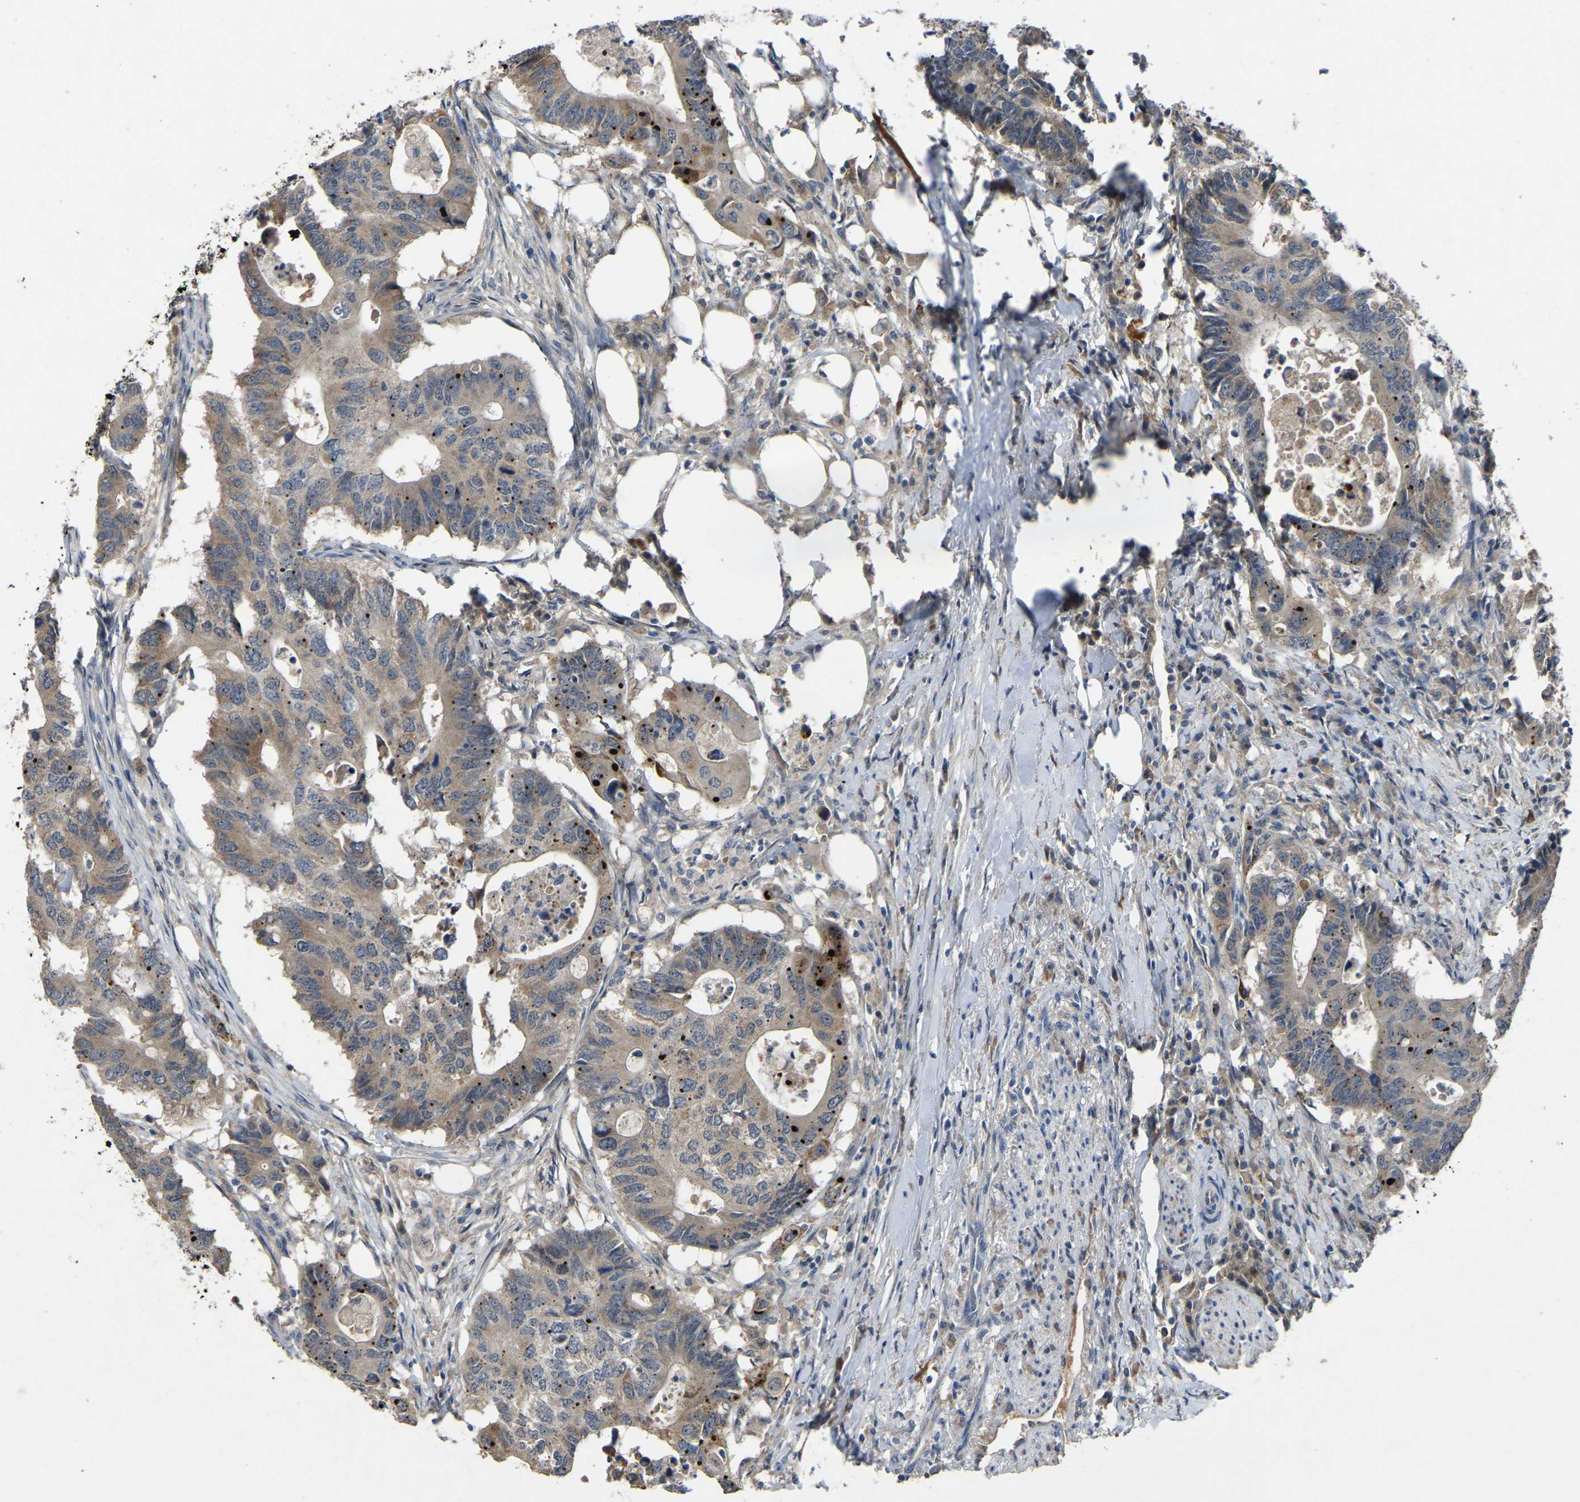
{"staining": {"intensity": "moderate", "quantity": ">75%", "location": "cytoplasmic/membranous"}, "tissue": "colorectal cancer", "cell_type": "Tumor cells", "image_type": "cancer", "snomed": [{"axis": "morphology", "description": "Adenocarcinoma, NOS"}, {"axis": "topography", "description": "Colon"}], "caption": "Protein staining of adenocarcinoma (colorectal) tissue demonstrates moderate cytoplasmic/membranous positivity in about >75% of tumor cells.", "gene": "FHIT", "patient": {"sex": "male", "age": 71}}